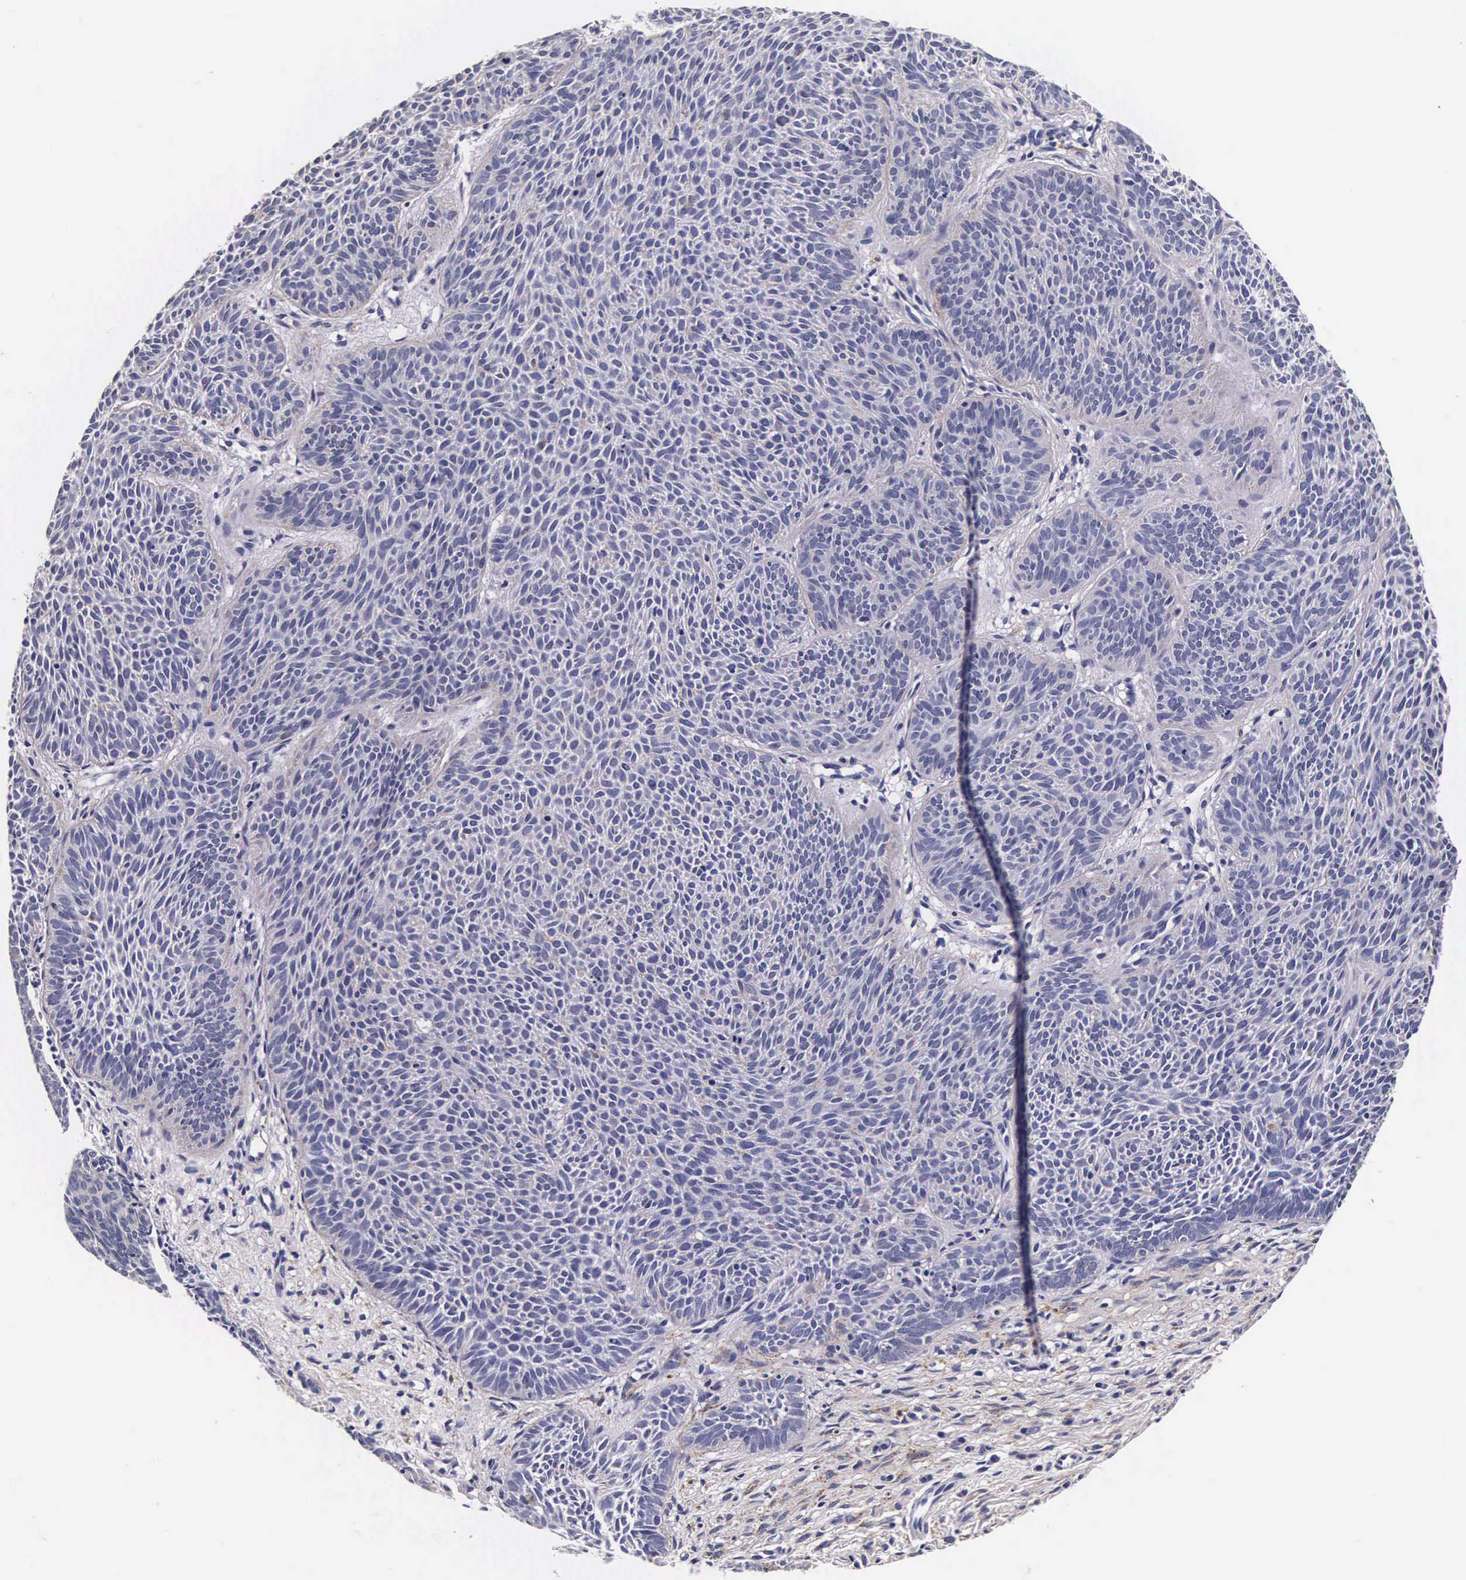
{"staining": {"intensity": "negative", "quantity": "none", "location": "none"}, "tissue": "skin cancer", "cell_type": "Tumor cells", "image_type": "cancer", "snomed": [{"axis": "morphology", "description": "Basal cell carcinoma"}, {"axis": "topography", "description": "Skin"}], "caption": "A histopathology image of skin cancer (basal cell carcinoma) stained for a protein displays no brown staining in tumor cells. (DAB (3,3'-diaminobenzidine) IHC, high magnification).", "gene": "CTSB", "patient": {"sex": "male", "age": 84}}